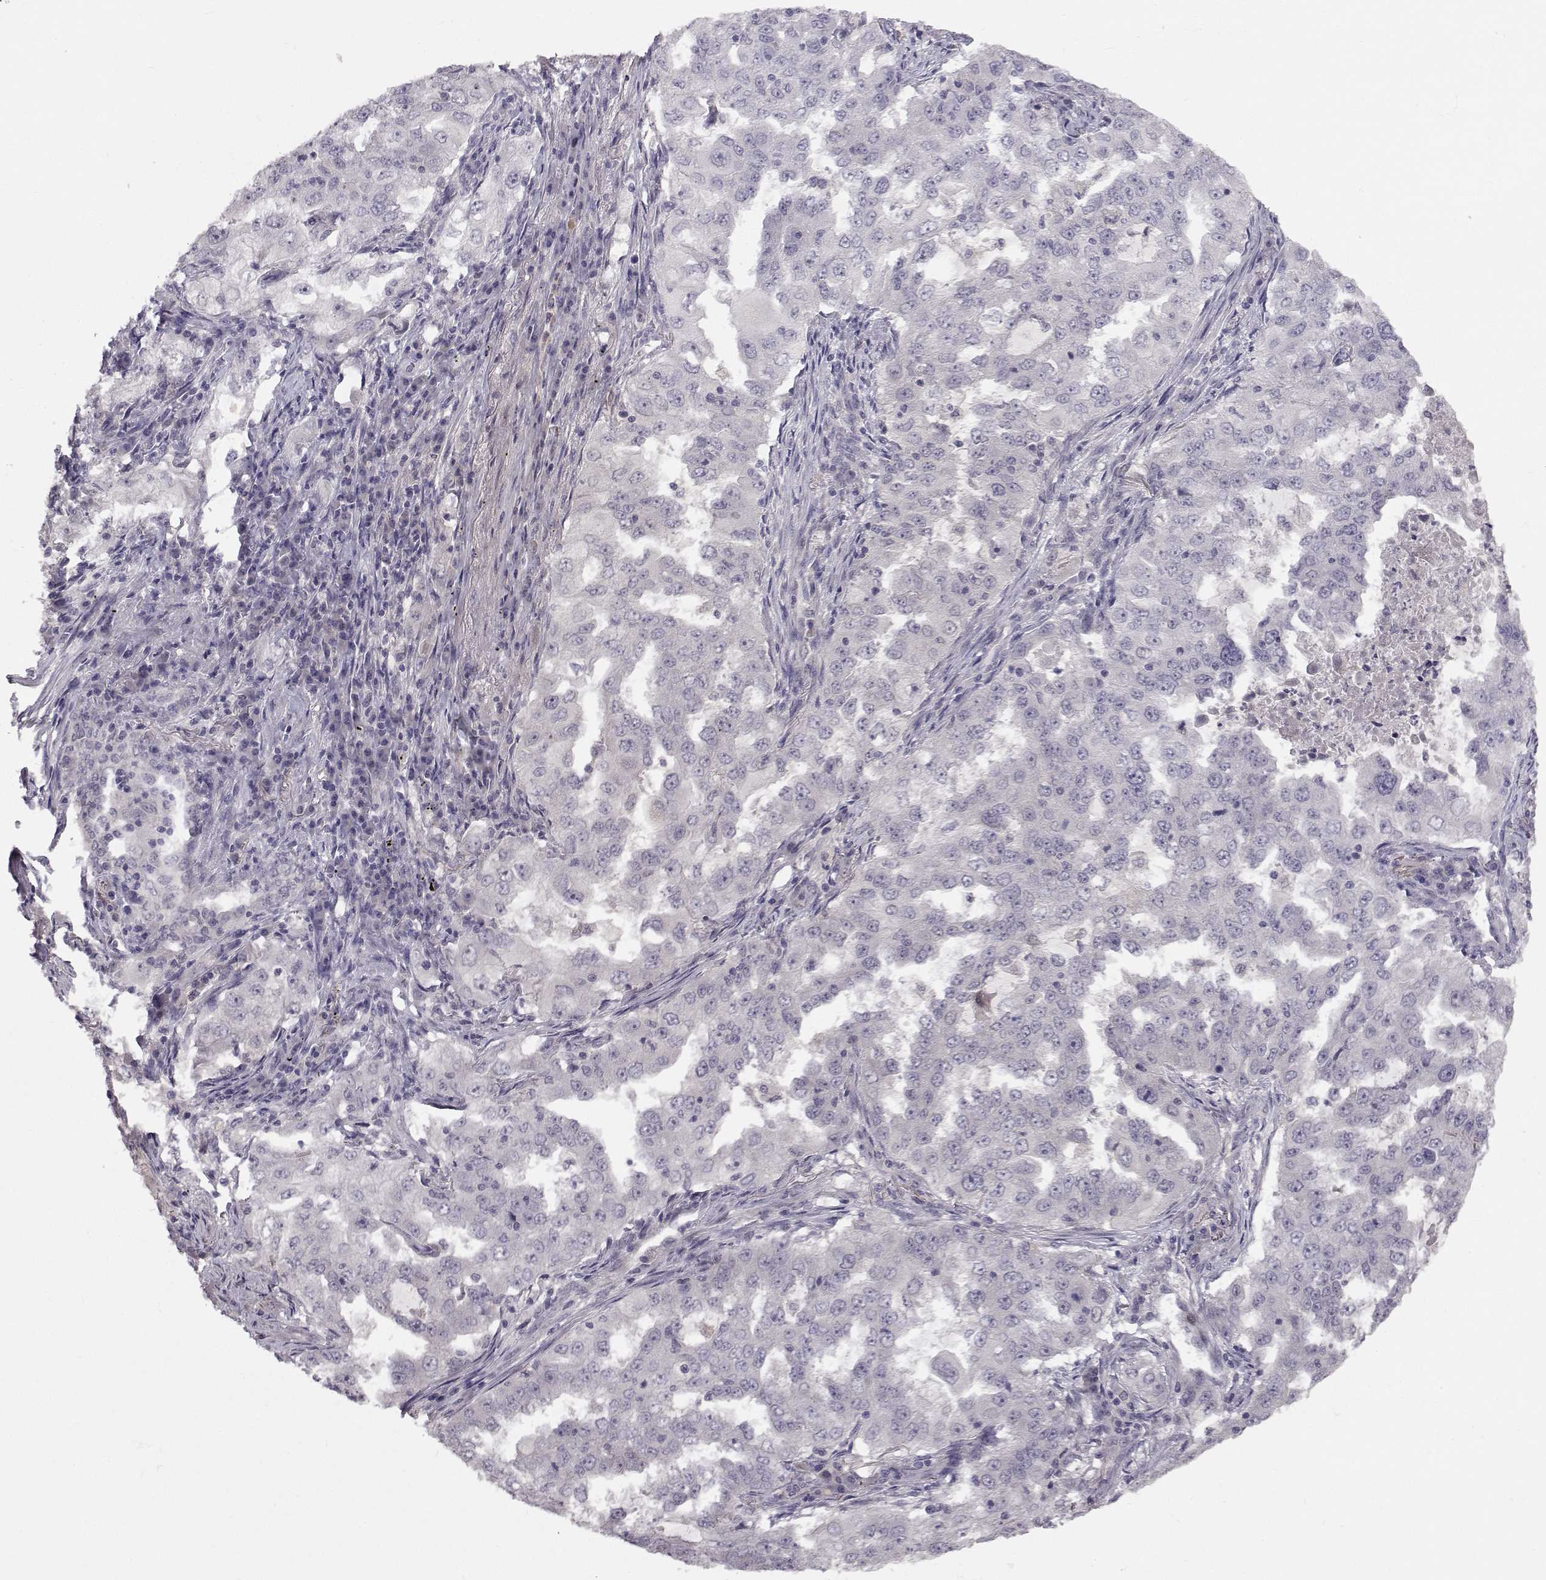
{"staining": {"intensity": "negative", "quantity": "none", "location": "none"}, "tissue": "lung cancer", "cell_type": "Tumor cells", "image_type": "cancer", "snomed": [{"axis": "morphology", "description": "Adenocarcinoma, NOS"}, {"axis": "topography", "description": "Lung"}], "caption": "Immunohistochemistry (IHC) histopathology image of human lung cancer (adenocarcinoma) stained for a protein (brown), which reveals no positivity in tumor cells. (DAB immunohistochemistry (IHC) visualized using brightfield microscopy, high magnification).", "gene": "PGM5", "patient": {"sex": "female", "age": 61}}